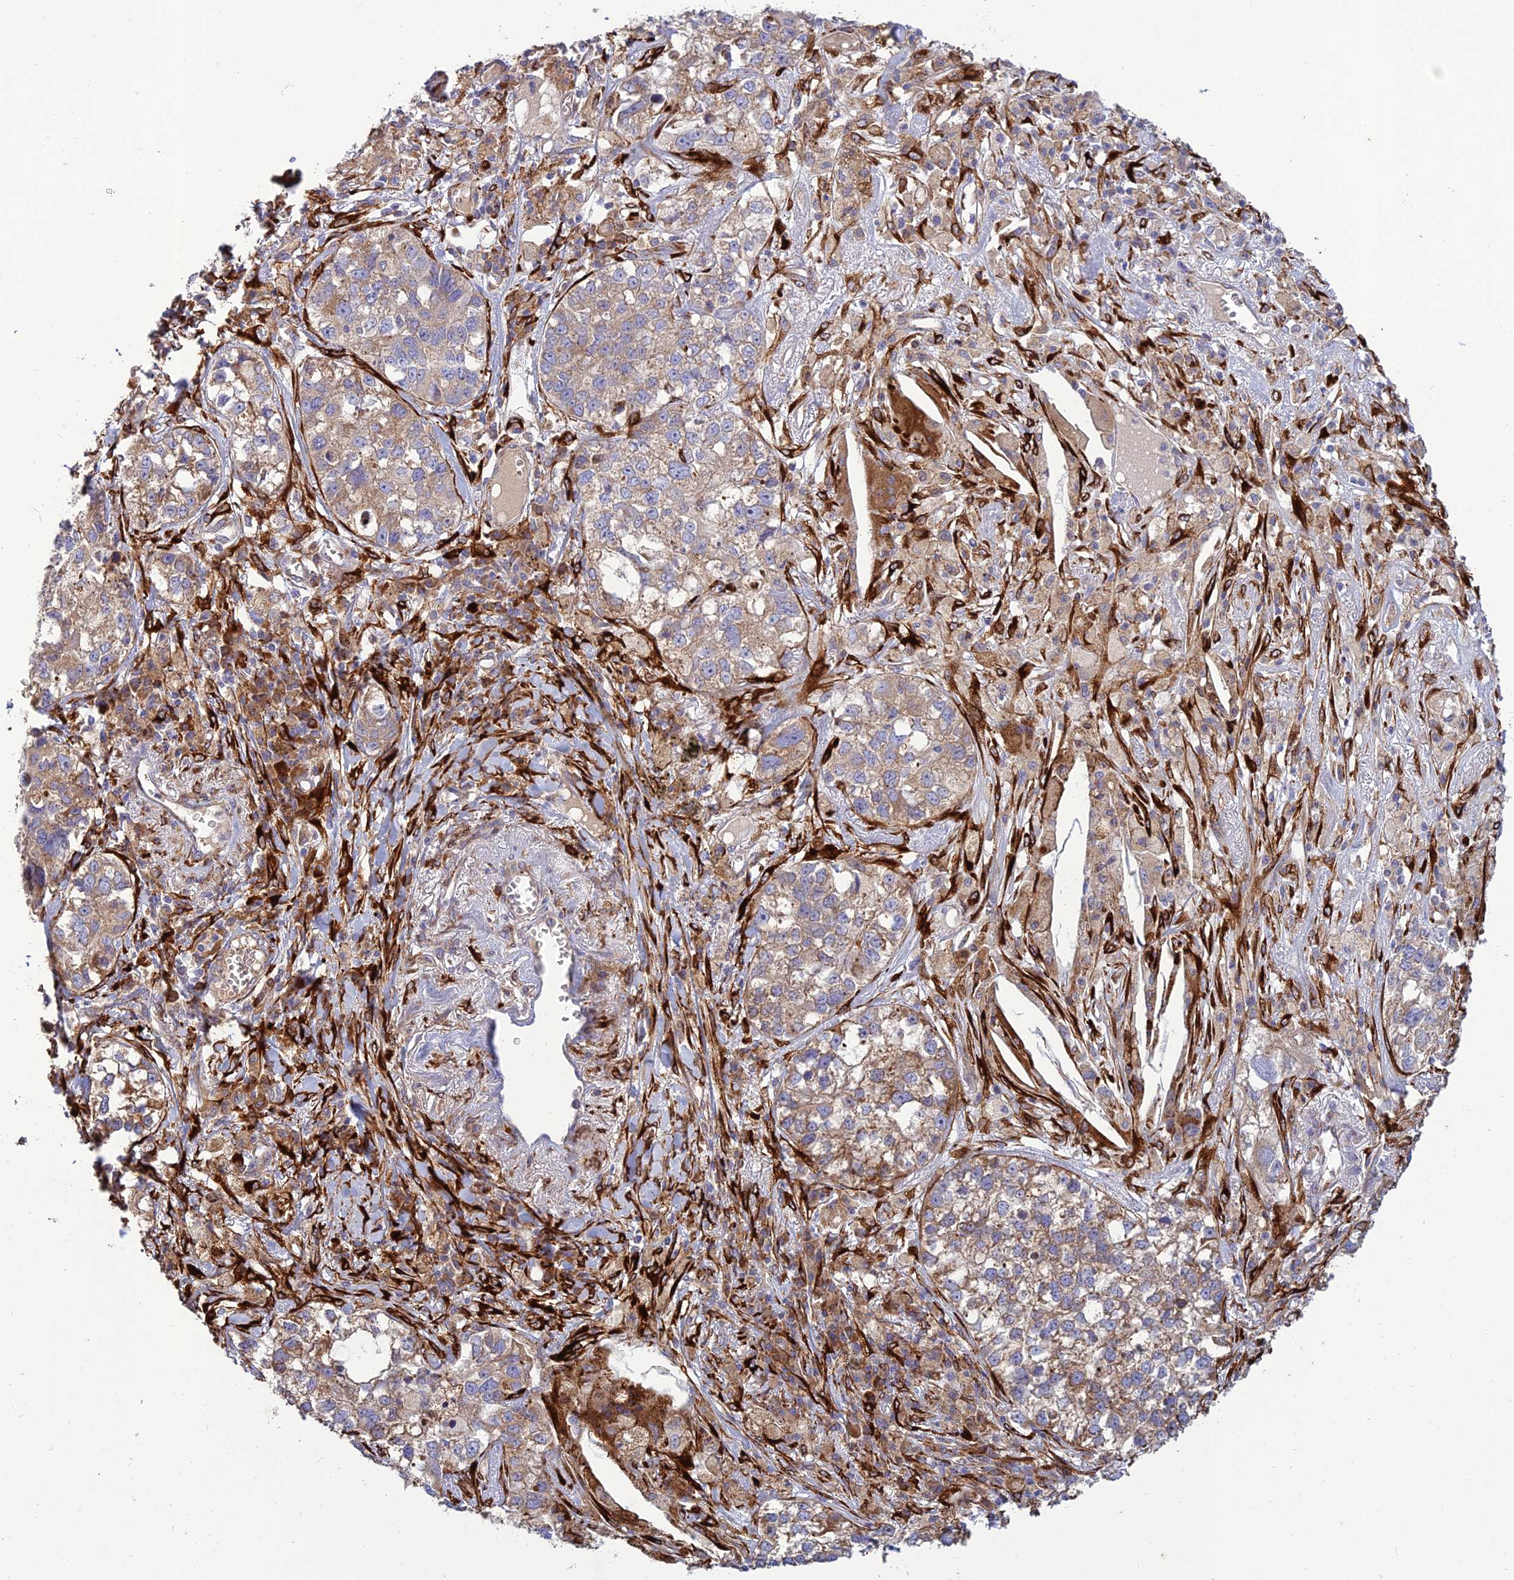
{"staining": {"intensity": "weak", "quantity": "25%-75%", "location": "cytoplasmic/membranous"}, "tissue": "lung cancer", "cell_type": "Tumor cells", "image_type": "cancer", "snomed": [{"axis": "morphology", "description": "Adenocarcinoma, NOS"}, {"axis": "topography", "description": "Lung"}], "caption": "Immunohistochemistry (IHC) micrograph of neoplastic tissue: human lung cancer (adenocarcinoma) stained using immunohistochemistry reveals low levels of weak protein expression localized specifically in the cytoplasmic/membranous of tumor cells, appearing as a cytoplasmic/membranous brown color.", "gene": "RCN3", "patient": {"sex": "male", "age": 49}}